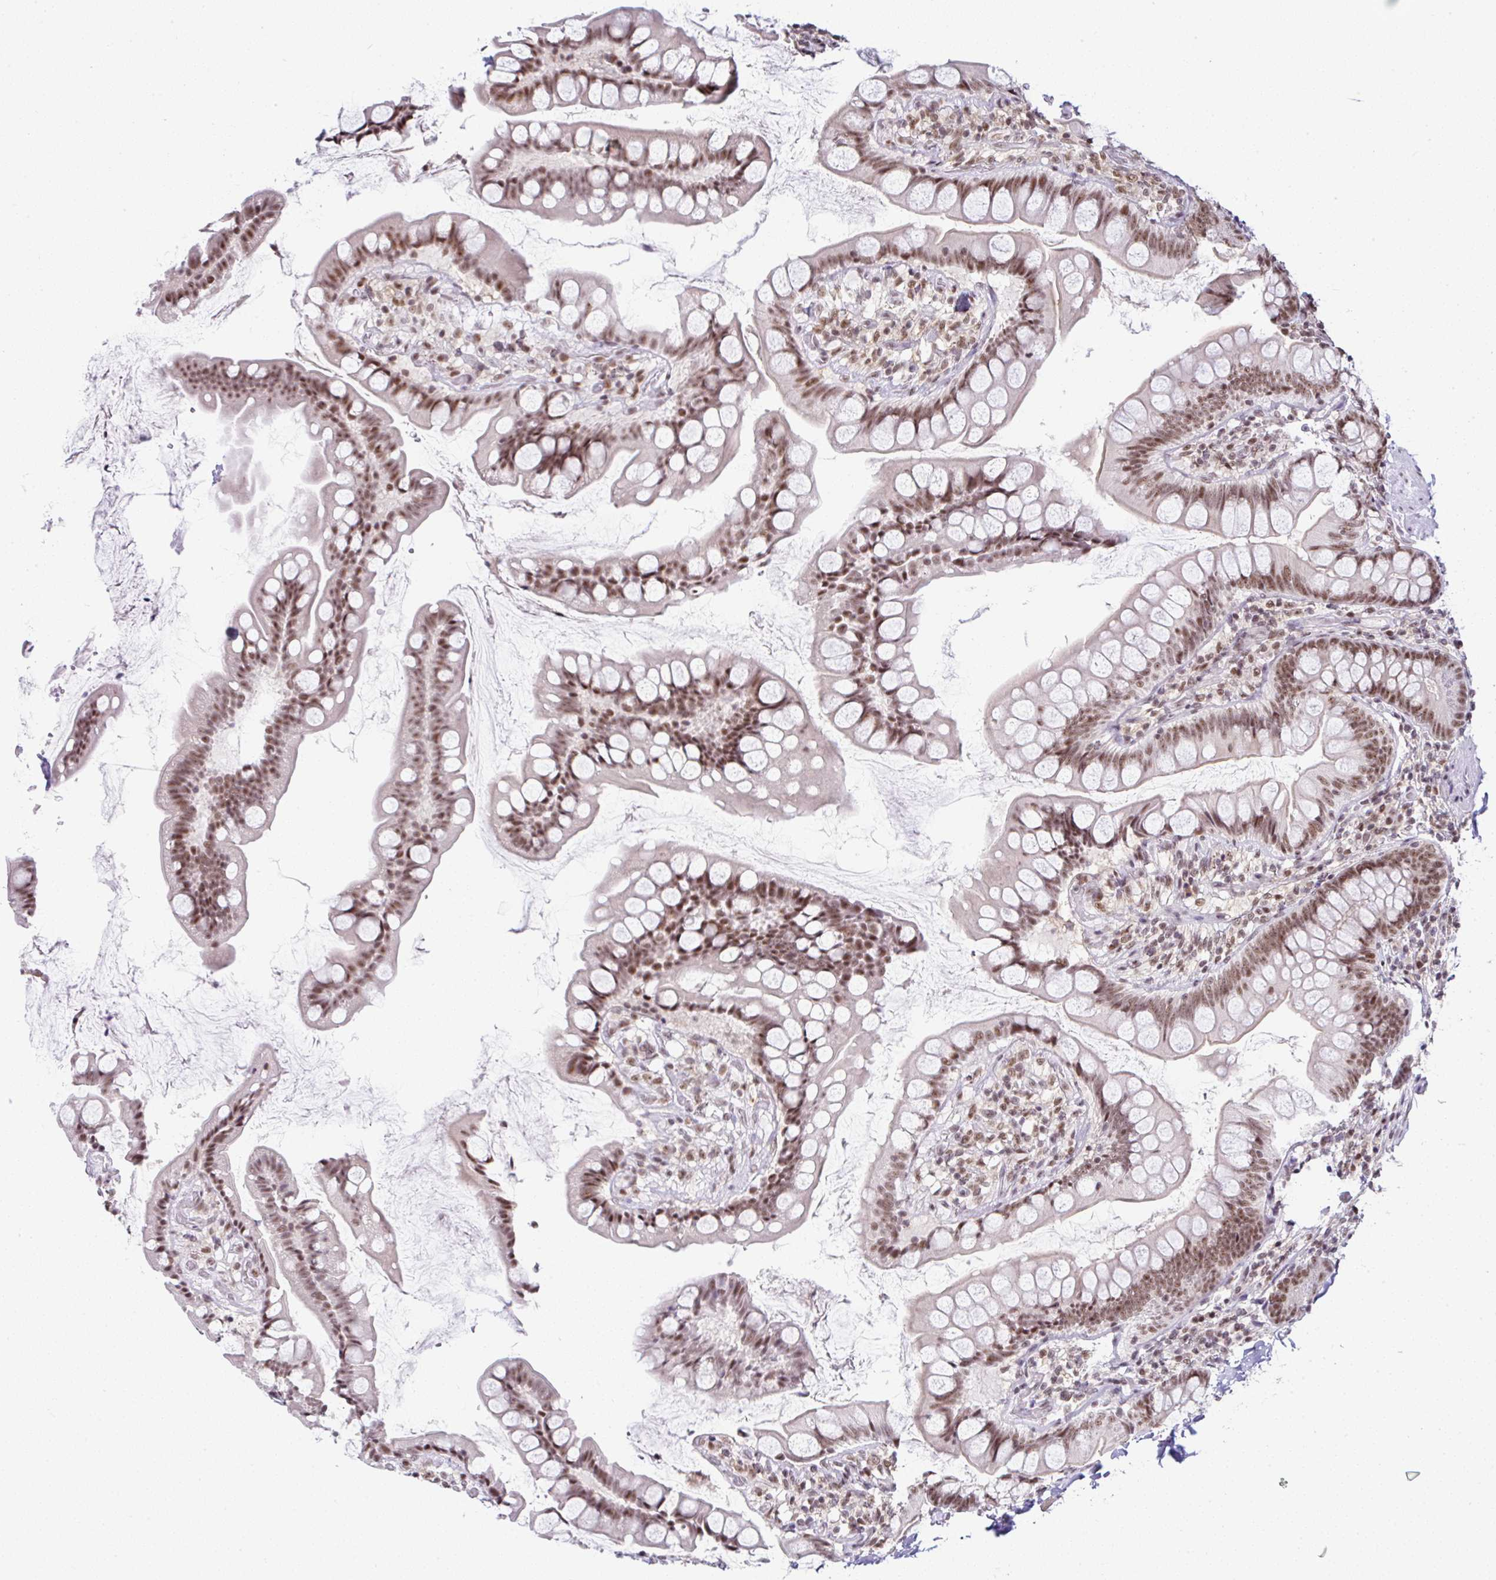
{"staining": {"intensity": "moderate", "quantity": ">75%", "location": "nuclear"}, "tissue": "small intestine", "cell_type": "Glandular cells", "image_type": "normal", "snomed": [{"axis": "morphology", "description": "Normal tissue, NOS"}, {"axis": "topography", "description": "Small intestine"}], "caption": "Immunohistochemical staining of unremarkable human small intestine exhibits medium levels of moderate nuclear staining in approximately >75% of glandular cells. (Stains: DAB in brown, nuclei in blue, Microscopy: brightfield microscopy at high magnification).", "gene": "PTPN2", "patient": {"sex": "male", "age": 70}}